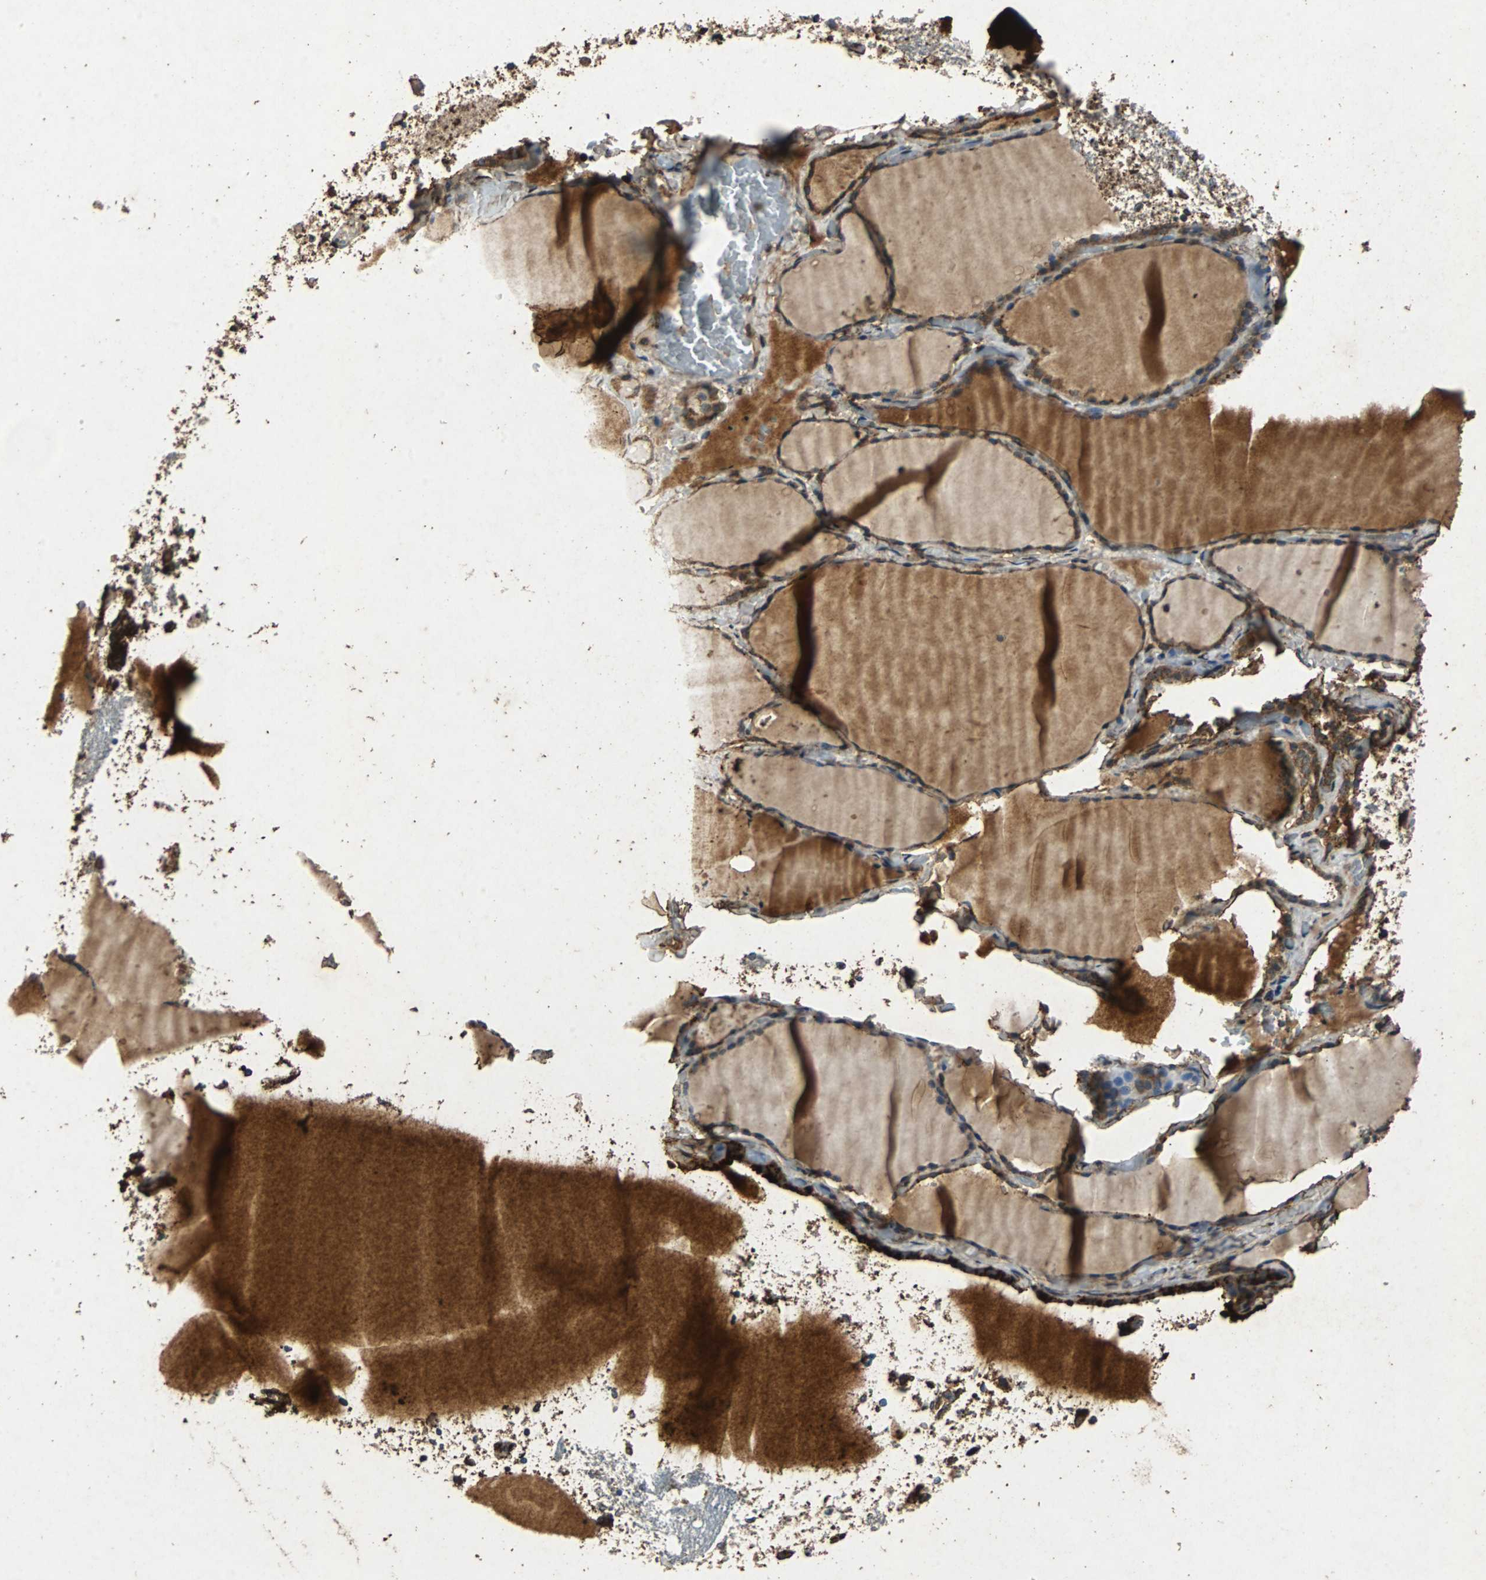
{"staining": {"intensity": "strong", "quantity": ">75%", "location": "cytoplasmic/membranous"}, "tissue": "thyroid gland", "cell_type": "Glandular cells", "image_type": "normal", "snomed": [{"axis": "morphology", "description": "Normal tissue, NOS"}, {"axis": "topography", "description": "Thyroid gland"}], "caption": "Immunohistochemical staining of normal human thyroid gland displays strong cytoplasmic/membranous protein expression in approximately >75% of glandular cells.", "gene": "NAA10", "patient": {"sex": "female", "age": 22}}